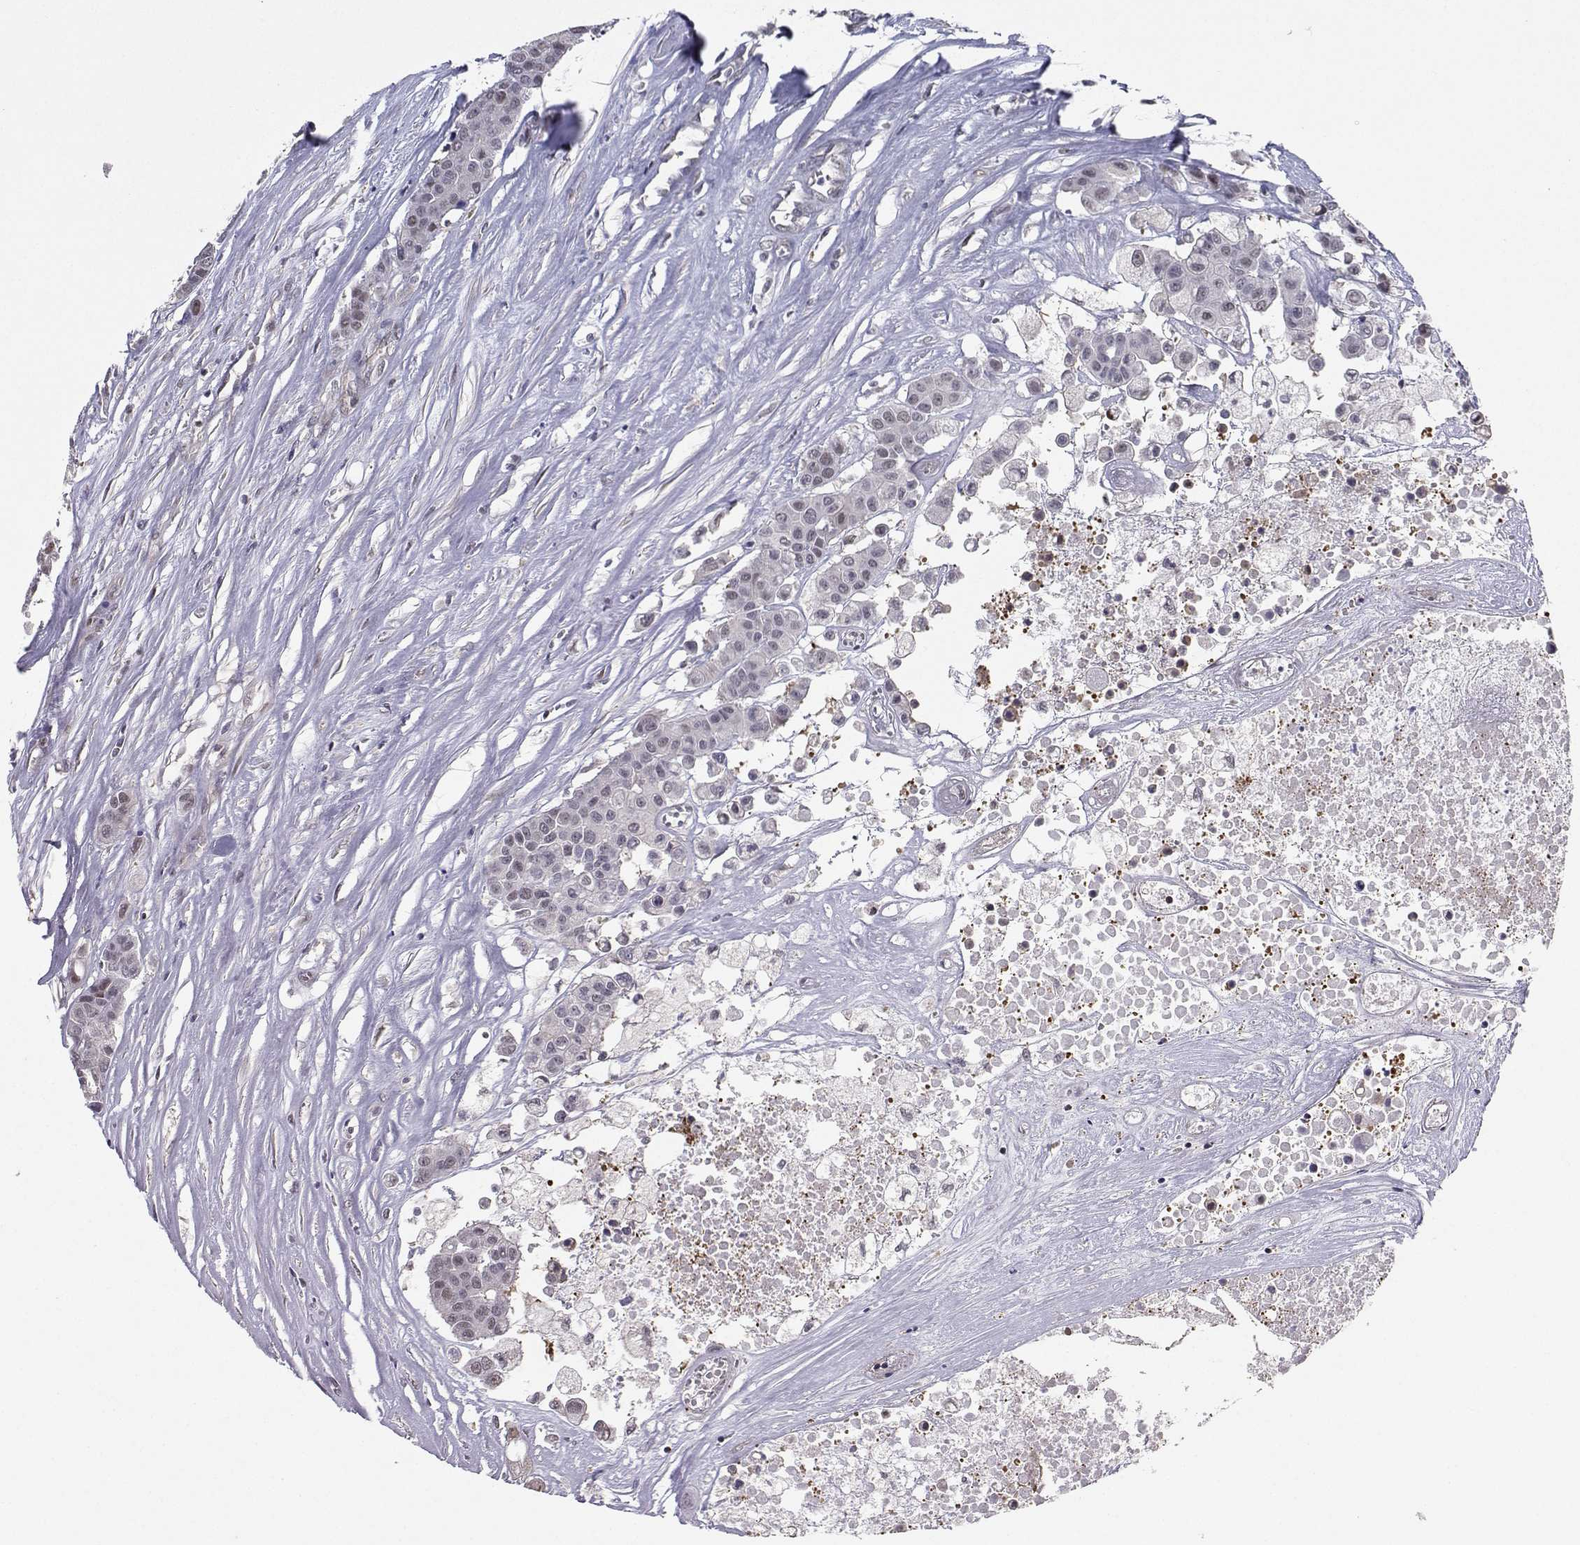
{"staining": {"intensity": "negative", "quantity": "none", "location": "none"}, "tissue": "carcinoid", "cell_type": "Tumor cells", "image_type": "cancer", "snomed": [{"axis": "morphology", "description": "Carcinoid, malignant, NOS"}, {"axis": "topography", "description": "Colon"}], "caption": "Carcinoid was stained to show a protein in brown. There is no significant expression in tumor cells. Nuclei are stained in blue.", "gene": "PKP2", "patient": {"sex": "male", "age": 81}}